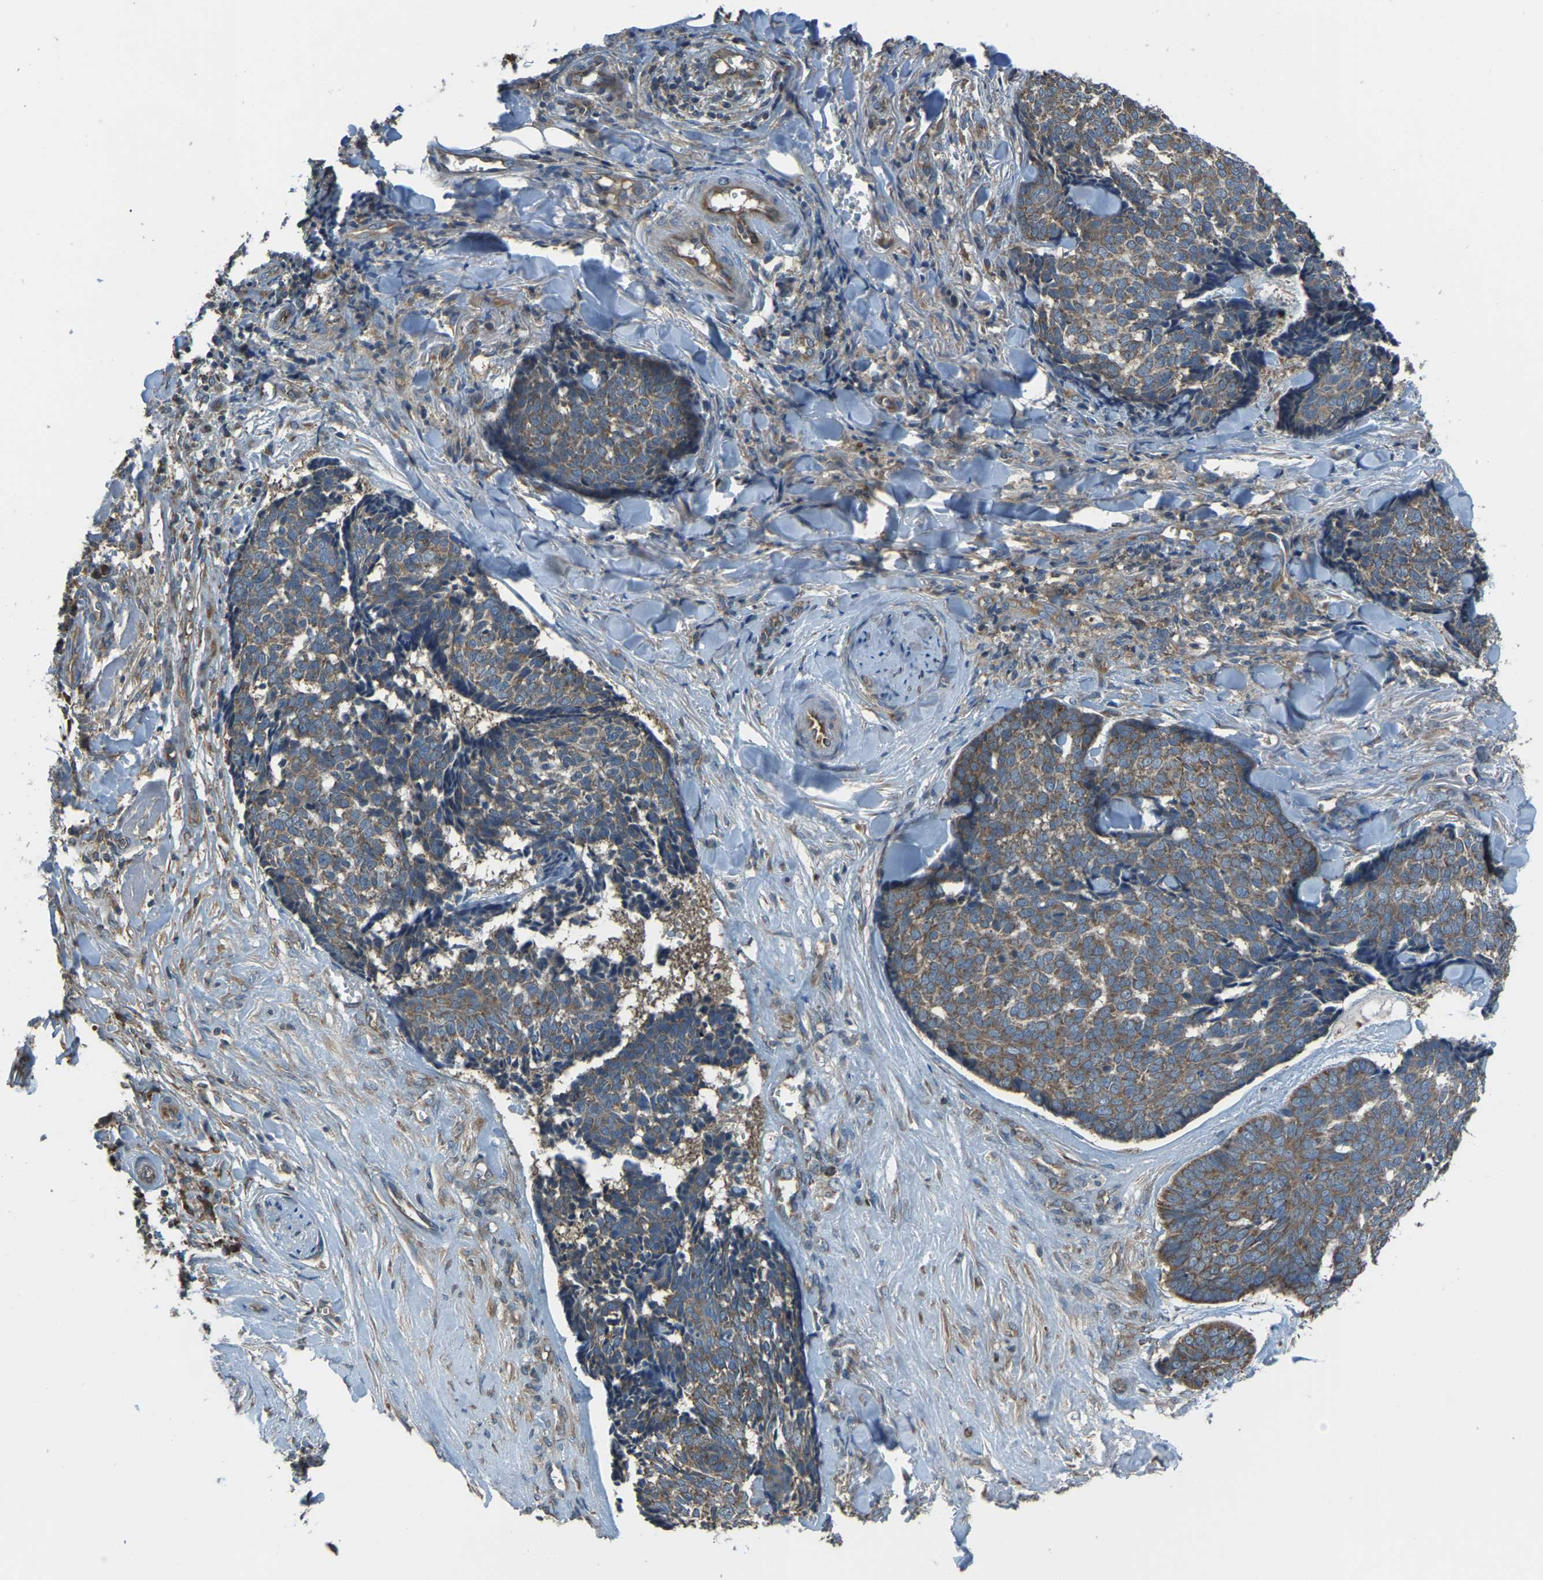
{"staining": {"intensity": "moderate", "quantity": ">75%", "location": "cytoplasmic/membranous"}, "tissue": "skin cancer", "cell_type": "Tumor cells", "image_type": "cancer", "snomed": [{"axis": "morphology", "description": "Basal cell carcinoma"}, {"axis": "topography", "description": "Skin"}], "caption": "This is a photomicrograph of immunohistochemistry (IHC) staining of skin cancer, which shows moderate positivity in the cytoplasmic/membranous of tumor cells.", "gene": "AIMP1", "patient": {"sex": "male", "age": 84}}